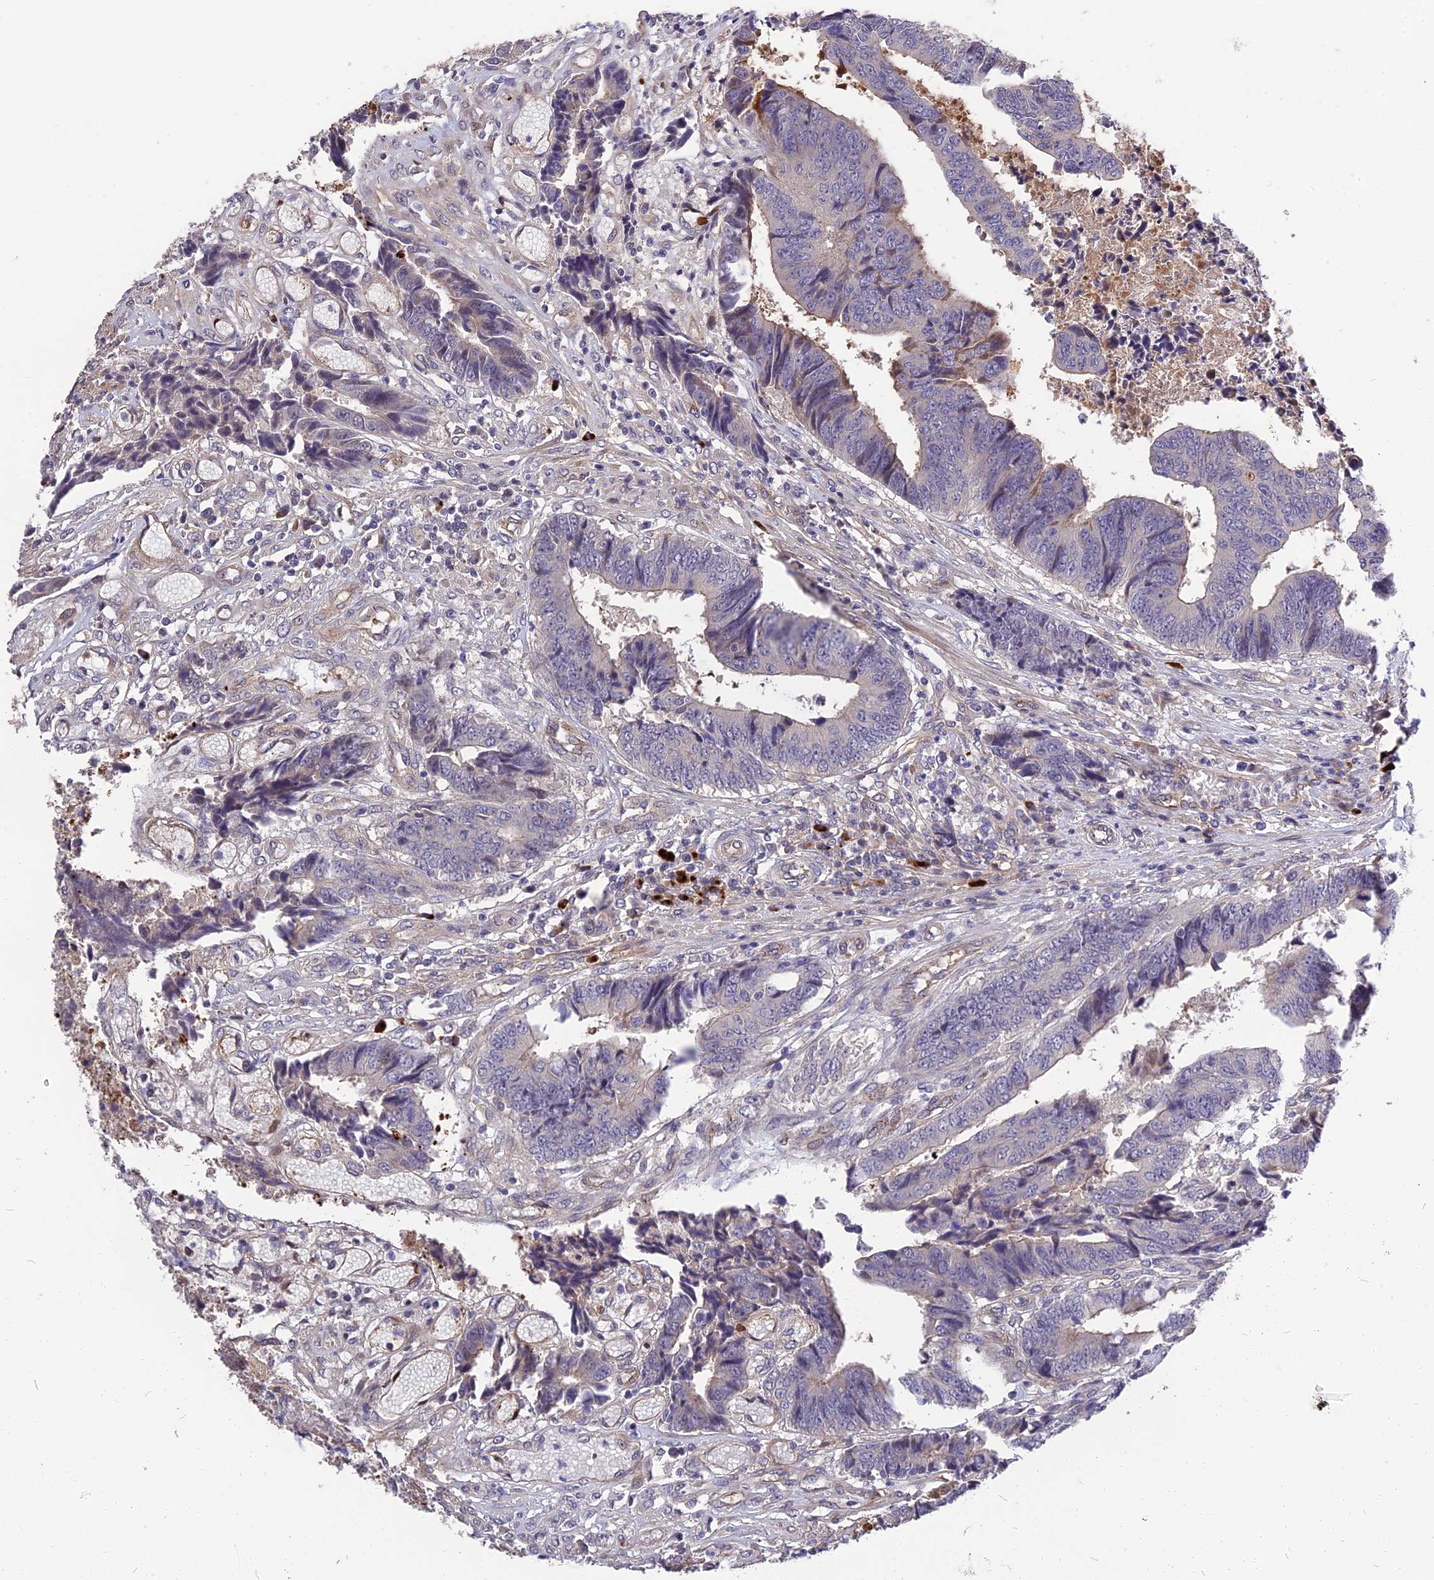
{"staining": {"intensity": "negative", "quantity": "none", "location": "none"}, "tissue": "colorectal cancer", "cell_type": "Tumor cells", "image_type": "cancer", "snomed": [{"axis": "morphology", "description": "Adenocarcinoma, NOS"}, {"axis": "topography", "description": "Rectum"}], "caption": "Tumor cells show no significant protein staining in adenocarcinoma (colorectal).", "gene": "MFSD2A", "patient": {"sex": "male", "age": 84}}